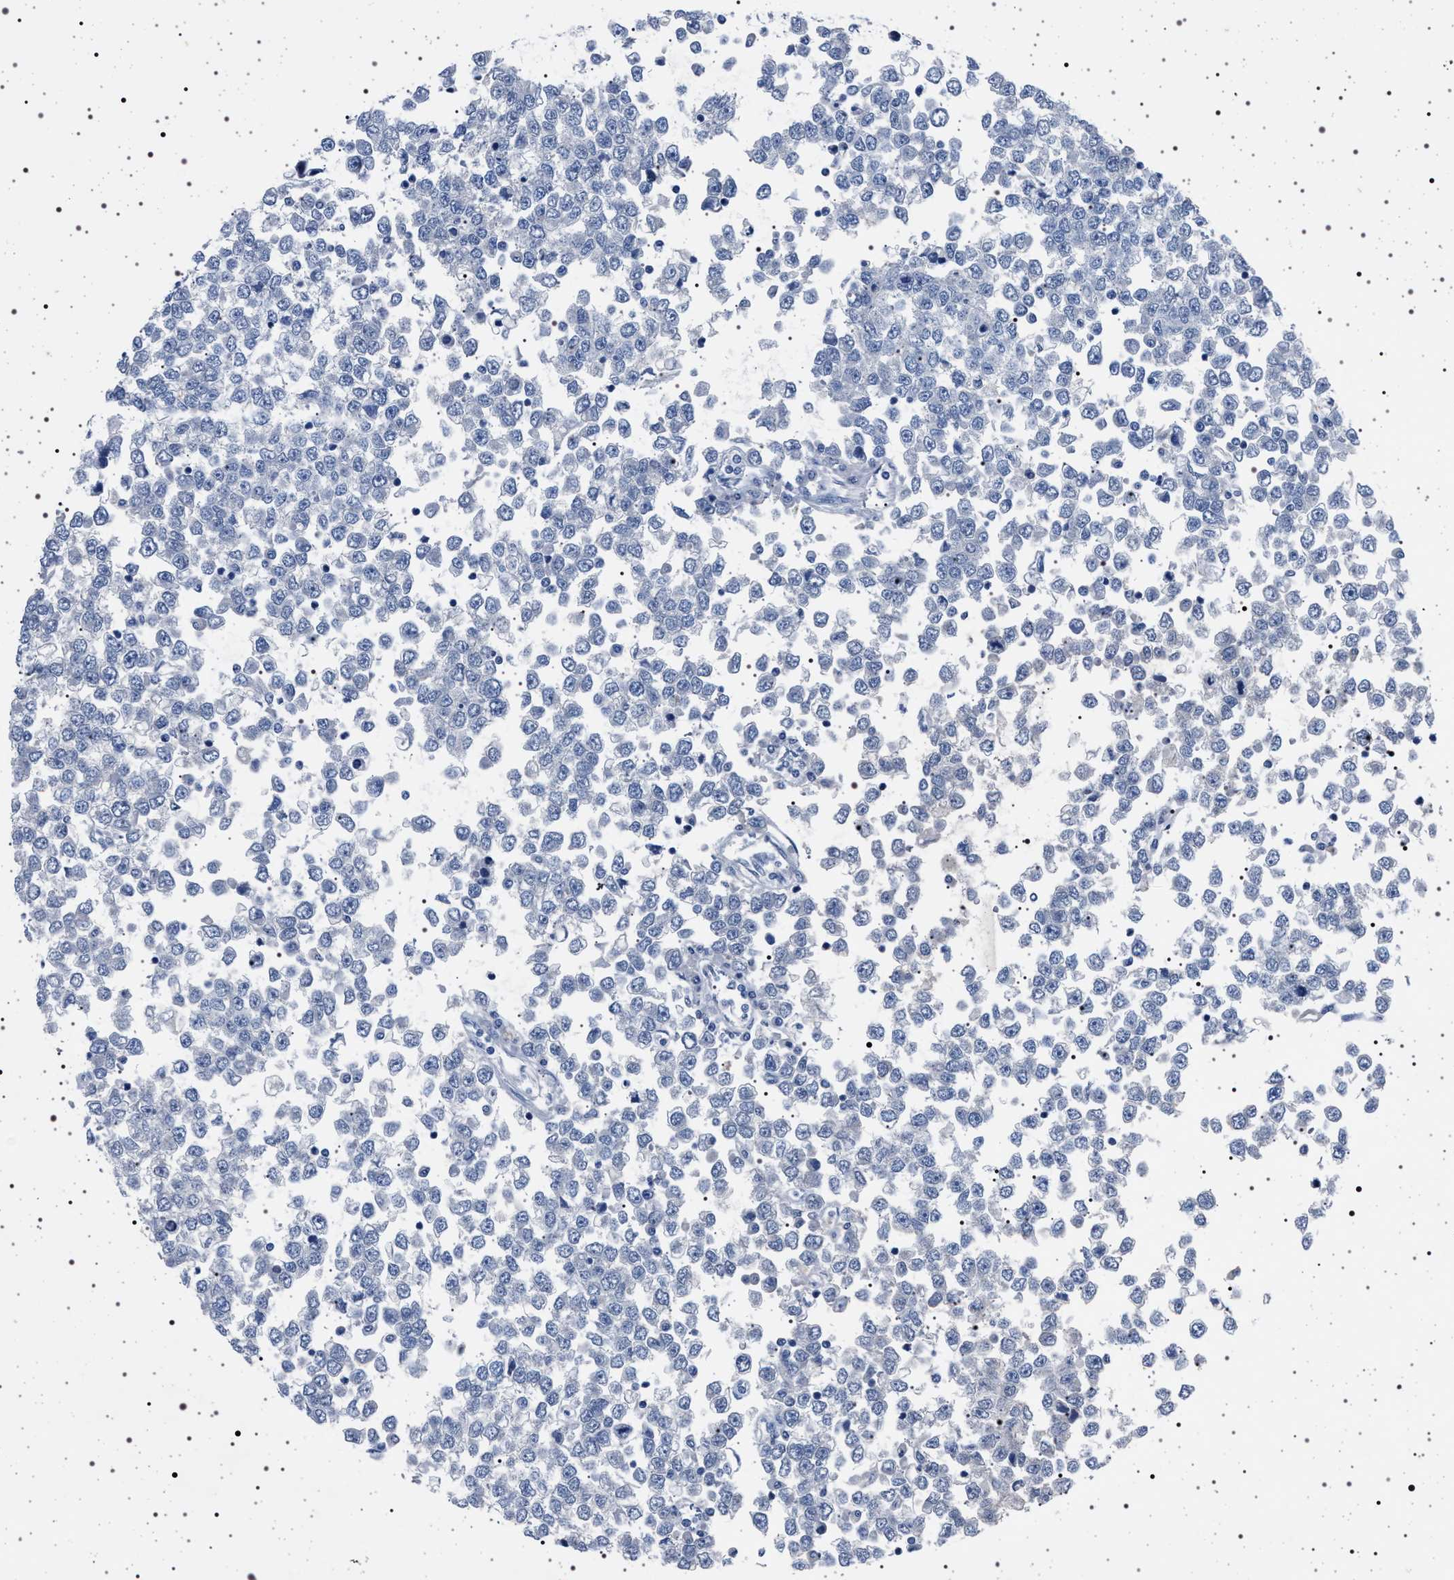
{"staining": {"intensity": "negative", "quantity": "none", "location": "none"}, "tissue": "testis cancer", "cell_type": "Tumor cells", "image_type": "cancer", "snomed": [{"axis": "morphology", "description": "Seminoma, NOS"}, {"axis": "topography", "description": "Testis"}], "caption": "The micrograph displays no staining of tumor cells in seminoma (testis). (Stains: DAB (3,3'-diaminobenzidine) immunohistochemistry with hematoxylin counter stain, Microscopy: brightfield microscopy at high magnification).", "gene": "NAT9", "patient": {"sex": "male", "age": 65}}